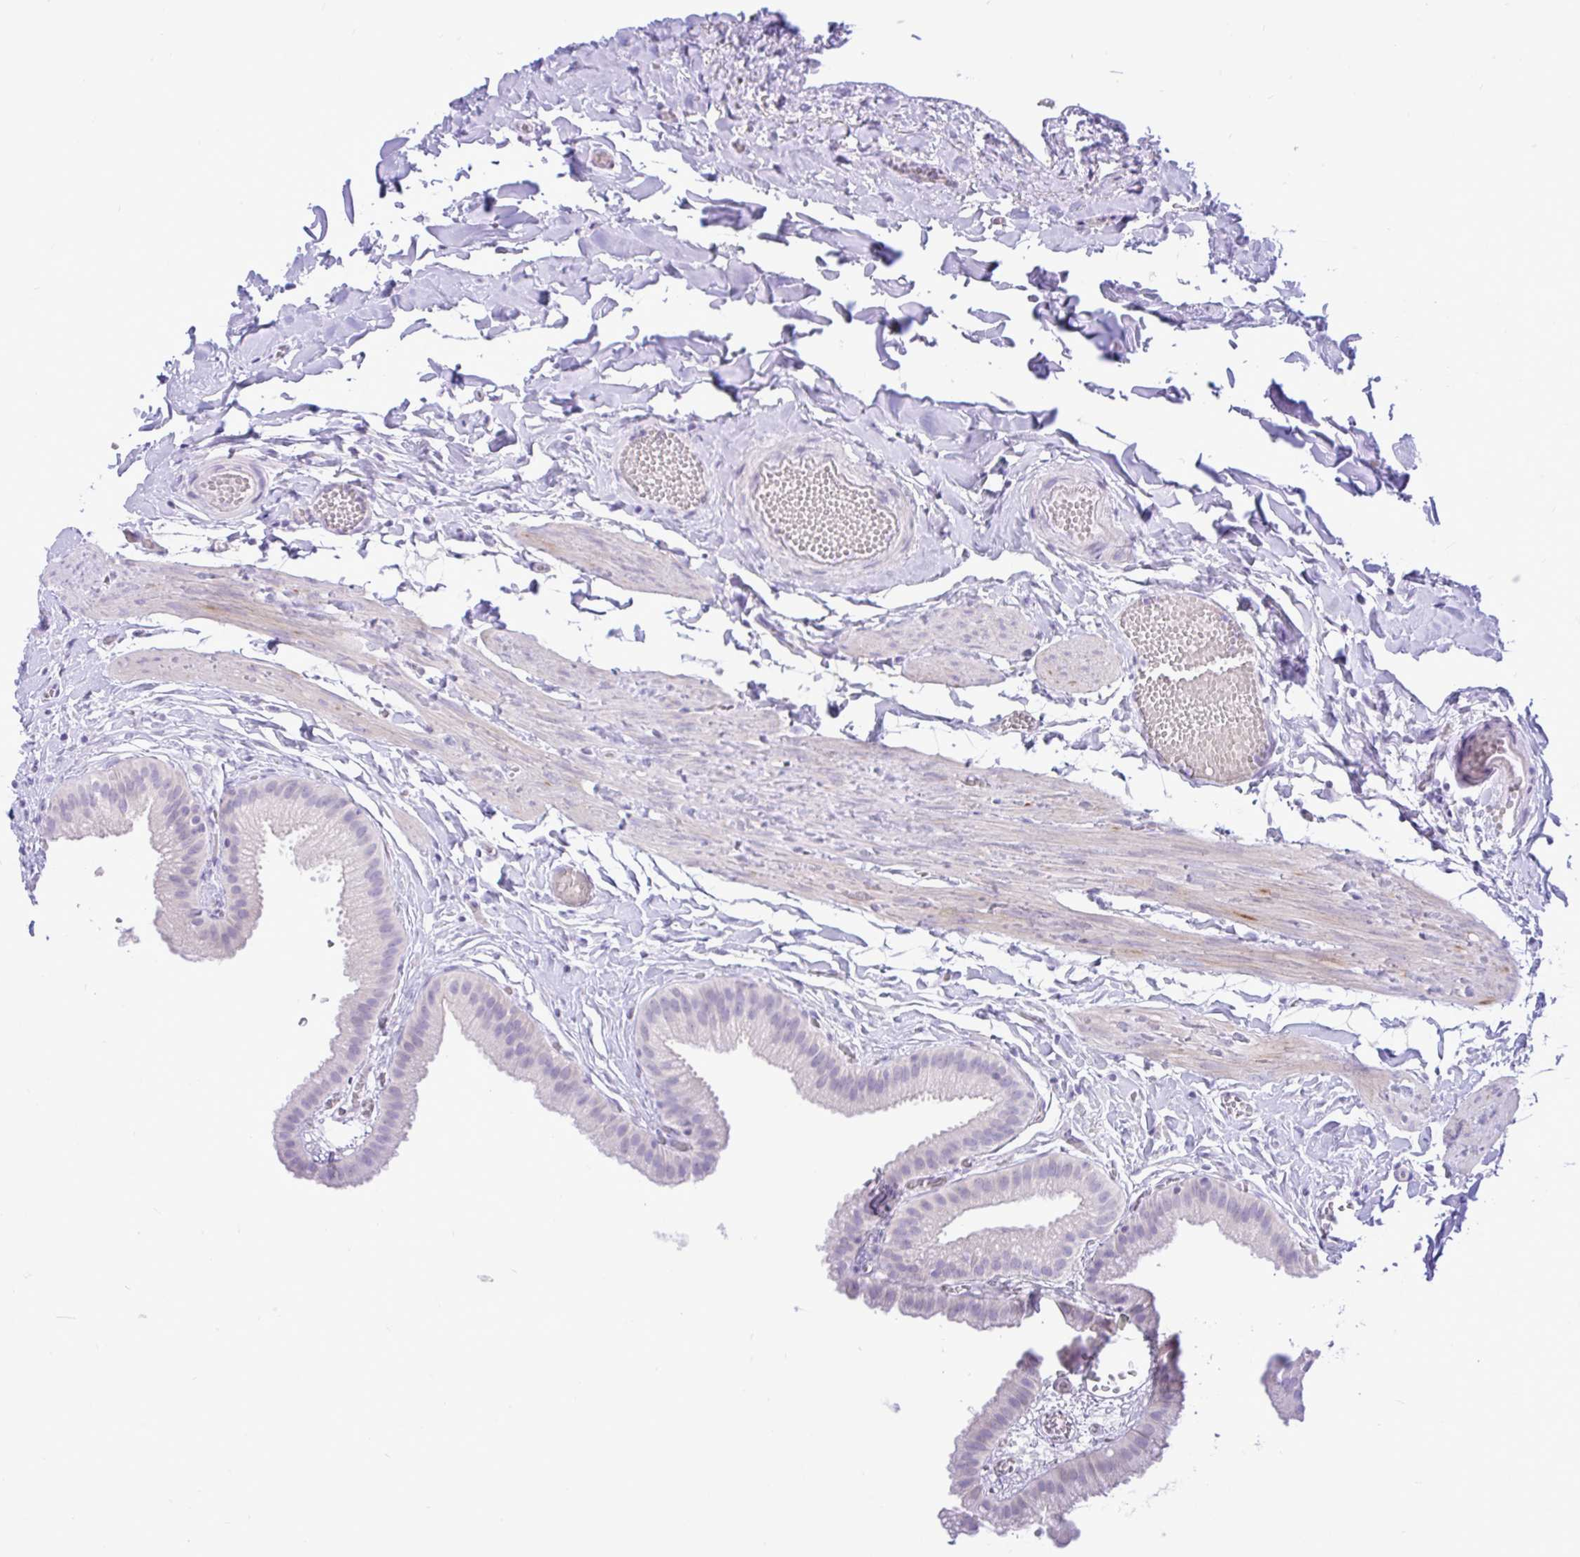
{"staining": {"intensity": "negative", "quantity": "none", "location": "none"}, "tissue": "gallbladder", "cell_type": "Glandular cells", "image_type": "normal", "snomed": [{"axis": "morphology", "description": "Normal tissue, NOS"}, {"axis": "topography", "description": "Gallbladder"}], "caption": "Glandular cells are negative for protein expression in unremarkable human gallbladder. (DAB (3,3'-diaminobenzidine) immunohistochemistry (IHC), high magnification).", "gene": "ZNF101", "patient": {"sex": "female", "age": 63}}